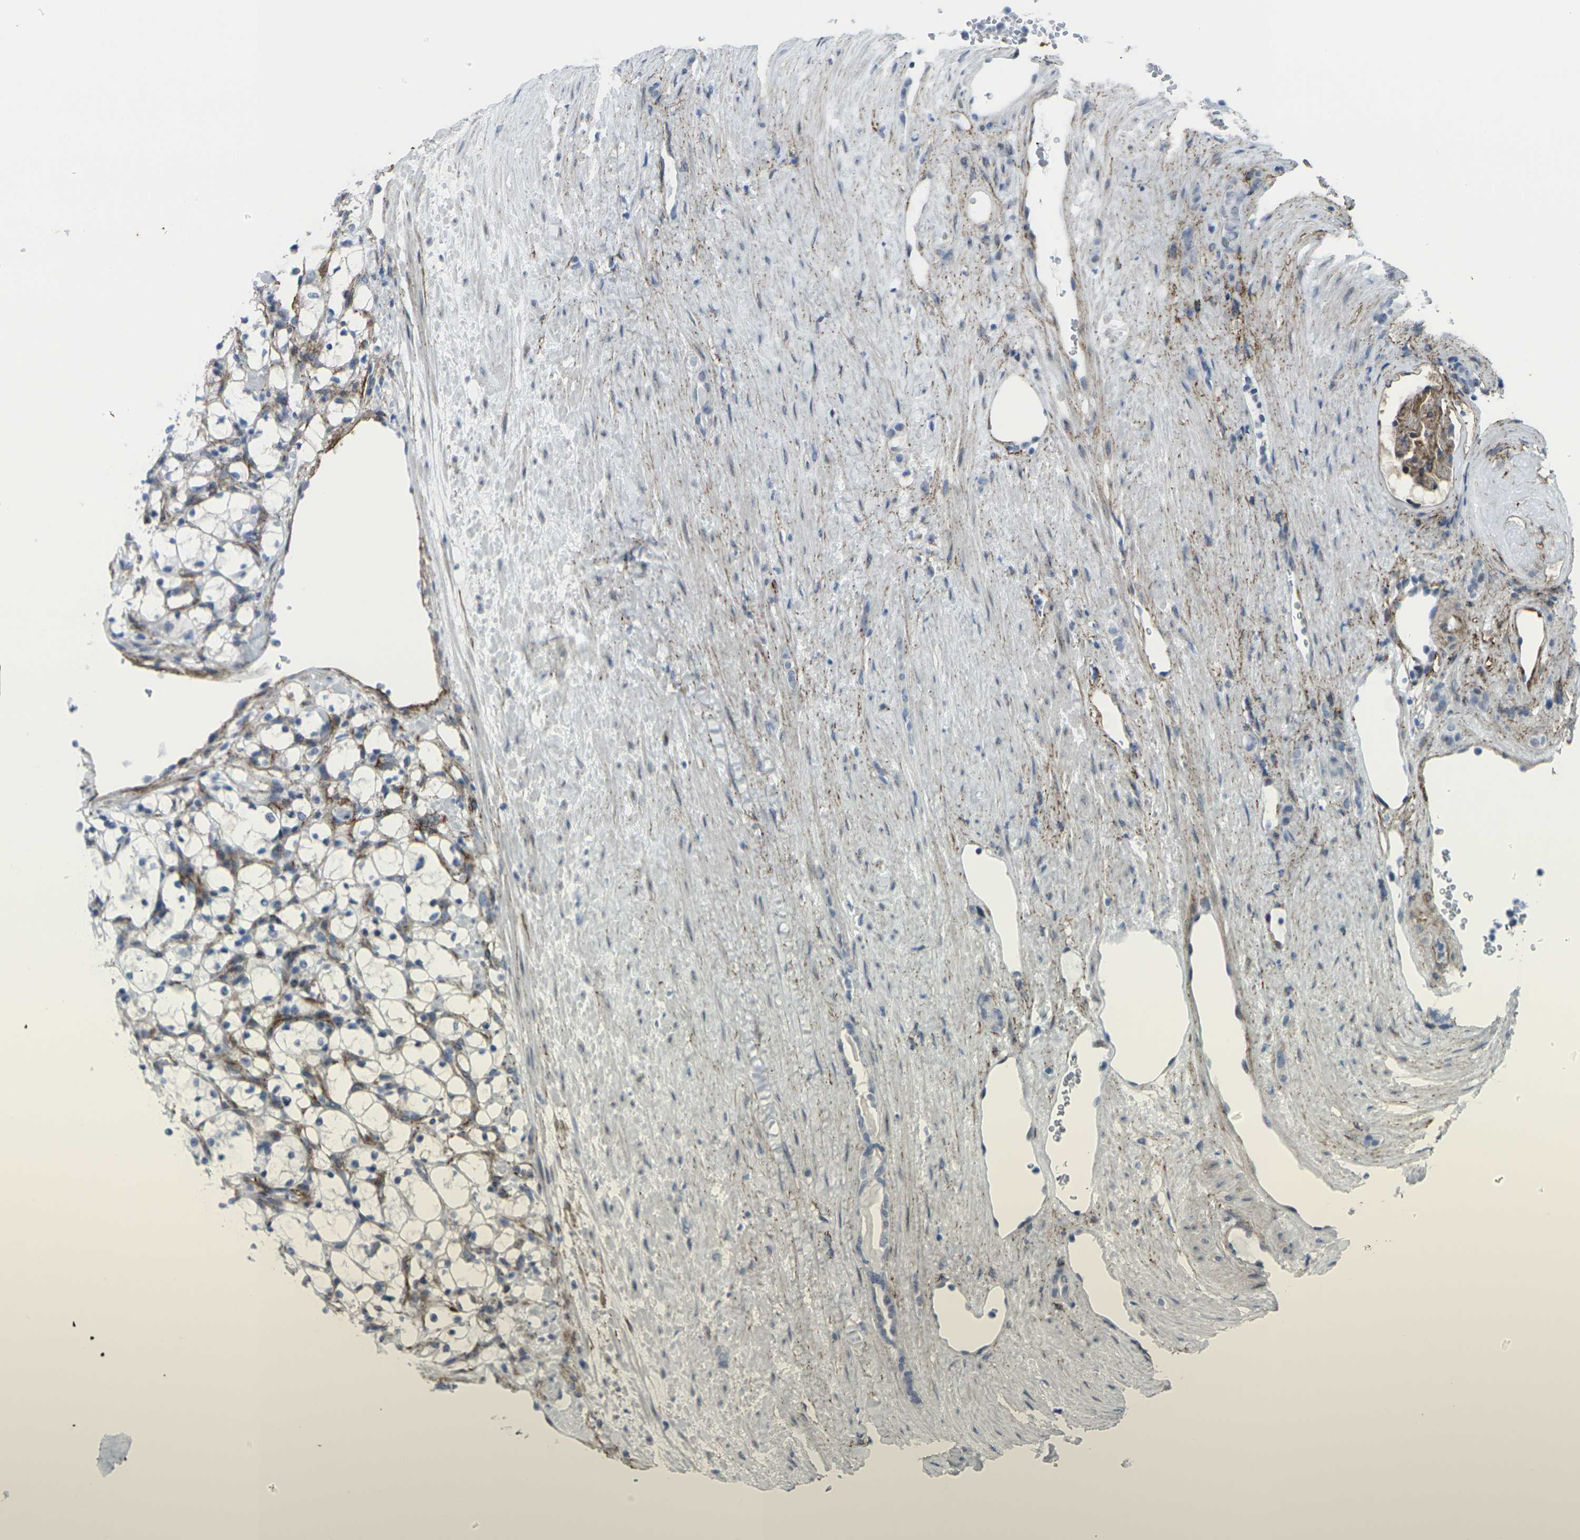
{"staining": {"intensity": "negative", "quantity": "none", "location": "none"}, "tissue": "renal cancer", "cell_type": "Tumor cells", "image_type": "cancer", "snomed": [{"axis": "morphology", "description": "Adenocarcinoma, NOS"}, {"axis": "topography", "description": "Kidney"}], "caption": "IHC photomicrograph of neoplastic tissue: renal cancer stained with DAB (3,3'-diaminobenzidine) exhibits no significant protein expression in tumor cells. (Stains: DAB (3,3'-diaminobenzidine) immunohistochemistry with hematoxylin counter stain, Microscopy: brightfield microscopy at high magnification).", "gene": "CDH11", "patient": {"sex": "female", "age": 69}}